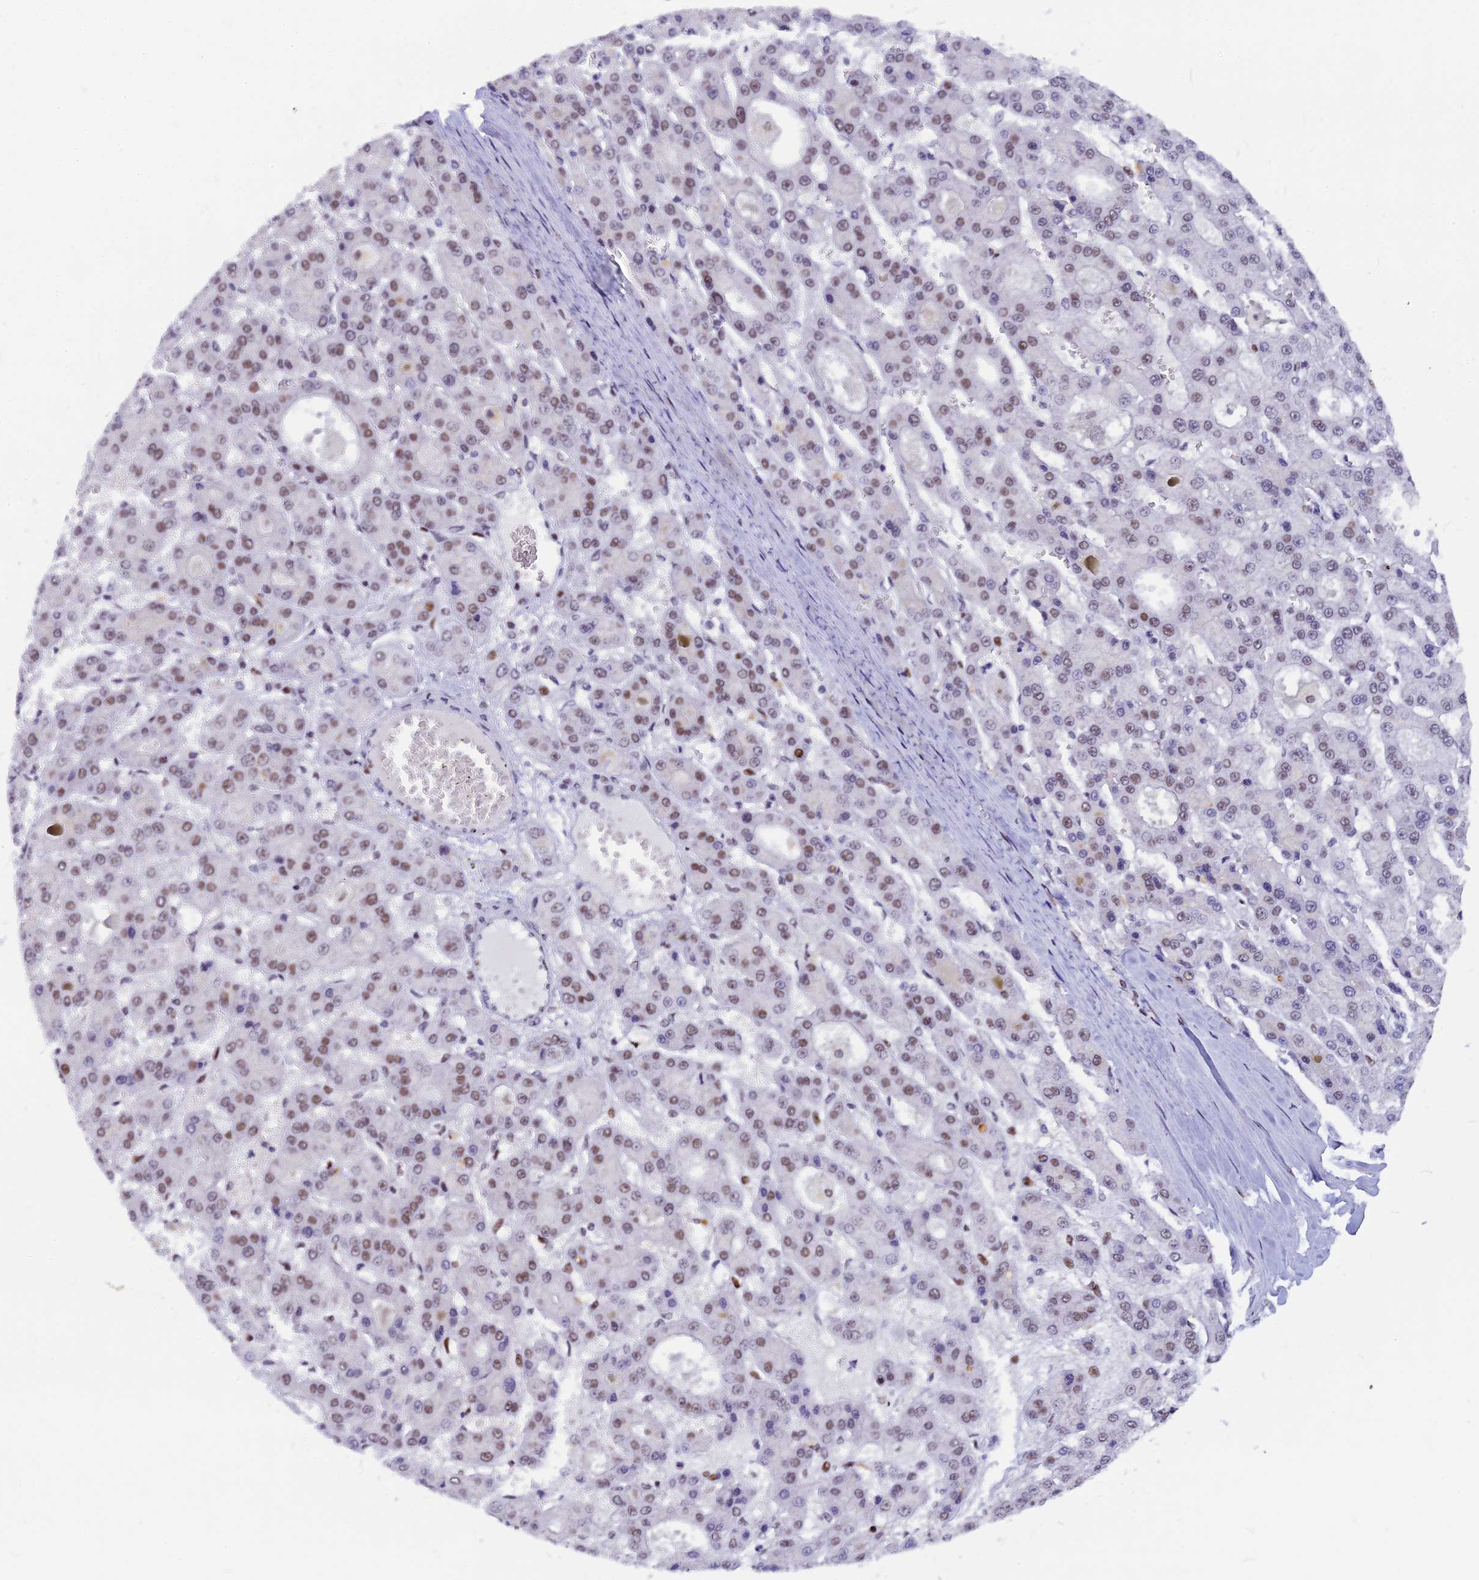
{"staining": {"intensity": "weak", "quantity": "25%-75%", "location": "nuclear"}, "tissue": "liver cancer", "cell_type": "Tumor cells", "image_type": "cancer", "snomed": [{"axis": "morphology", "description": "Carcinoma, Hepatocellular, NOS"}, {"axis": "topography", "description": "Liver"}], "caption": "Brown immunohistochemical staining in human liver cancer shows weak nuclear staining in approximately 25%-75% of tumor cells.", "gene": "NSA2", "patient": {"sex": "male", "age": 70}}